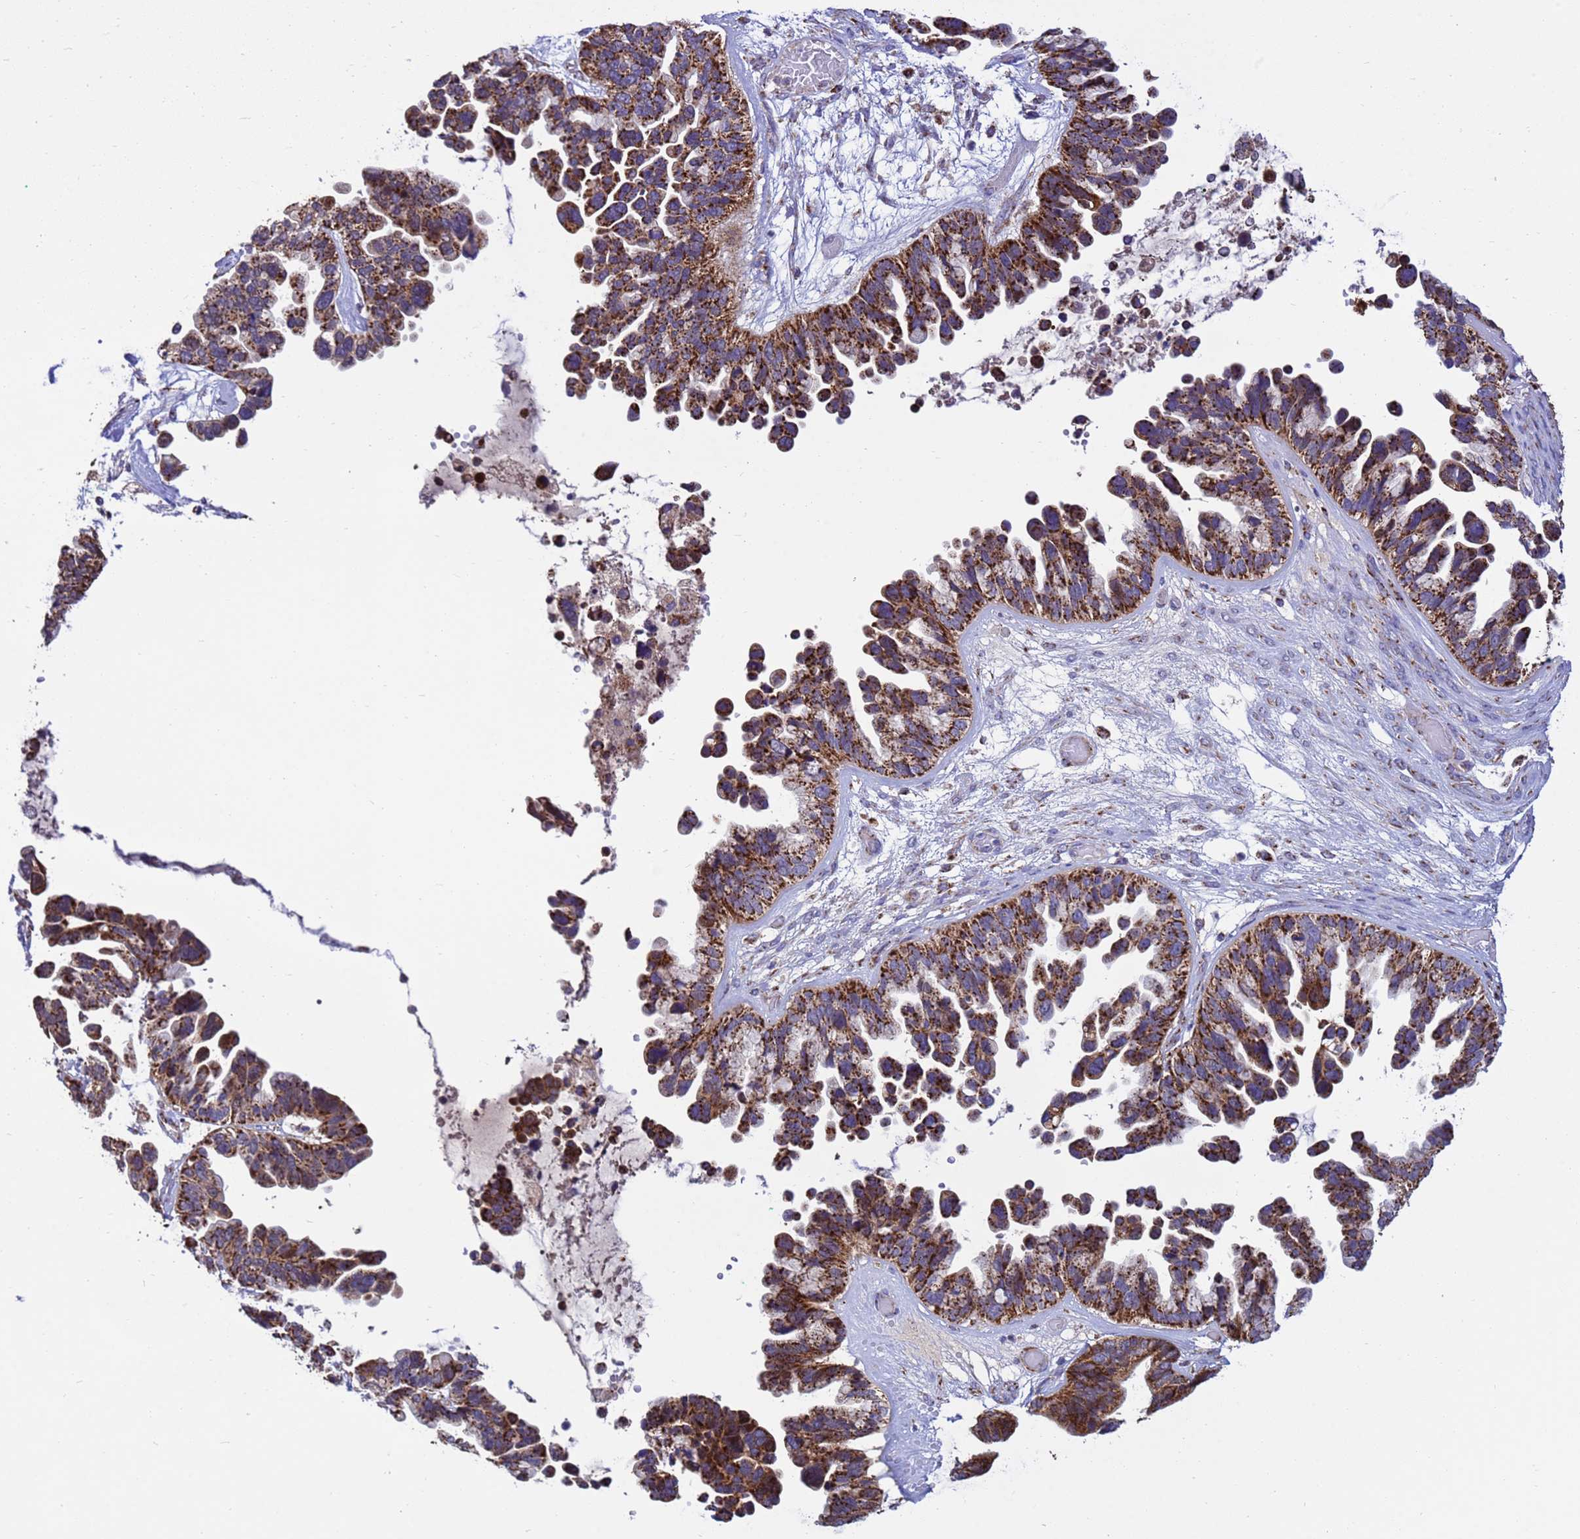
{"staining": {"intensity": "strong", "quantity": ">75%", "location": "cytoplasmic/membranous"}, "tissue": "ovarian cancer", "cell_type": "Tumor cells", "image_type": "cancer", "snomed": [{"axis": "morphology", "description": "Cystadenocarcinoma, serous, NOS"}, {"axis": "topography", "description": "Ovary"}], "caption": "This is an image of immunohistochemistry (IHC) staining of ovarian cancer, which shows strong expression in the cytoplasmic/membranous of tumor cells.", "gene": "TUBGCP3", "patient": {"sex": "female", "age": 56}}